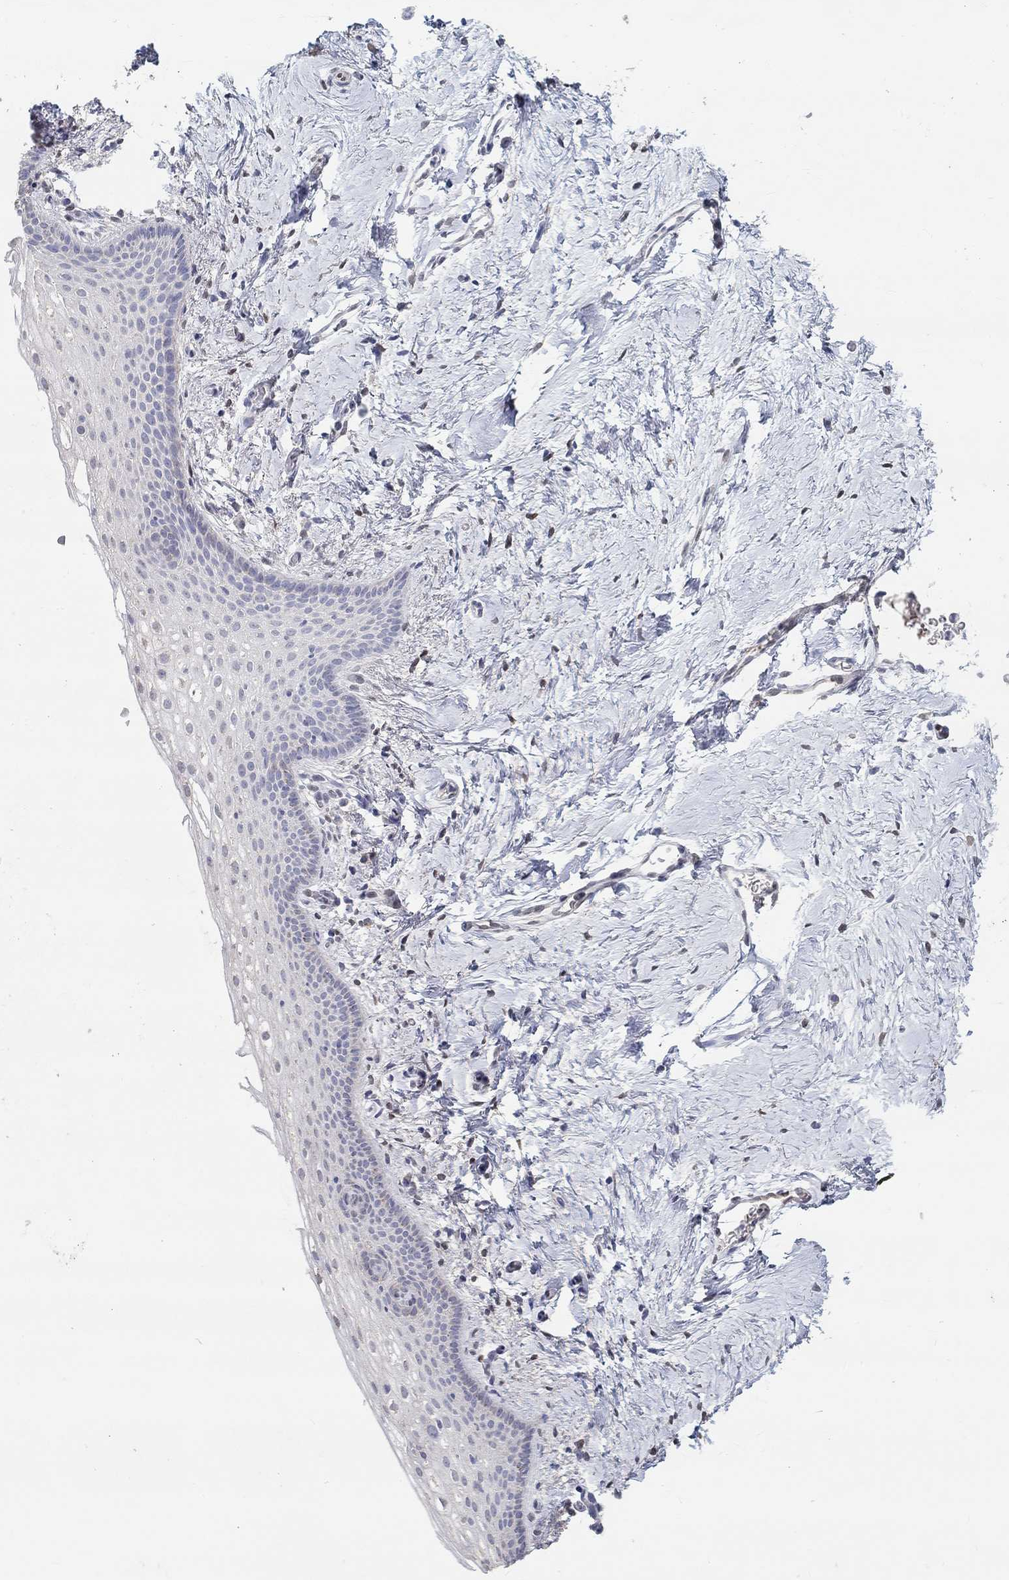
{"staining": {"intensity": "negative", "quantity": "none", "location": "none"}, "tissue": "vagina", "cell_type": "Squamous epithelial cells", "image_type": "normal", "snomed": [{"axis": "morphology", "description": "Normal tissue, NOS"}, {"axis": "topography", "description": "Vagina"}], "caption": "IHC histopathology image of normal vagina stained for a protein (brown), which reveals no positivity in squamous epithelial cells.", "gene": "FGF2", "patient": {"sex": "female", "age": 61}}